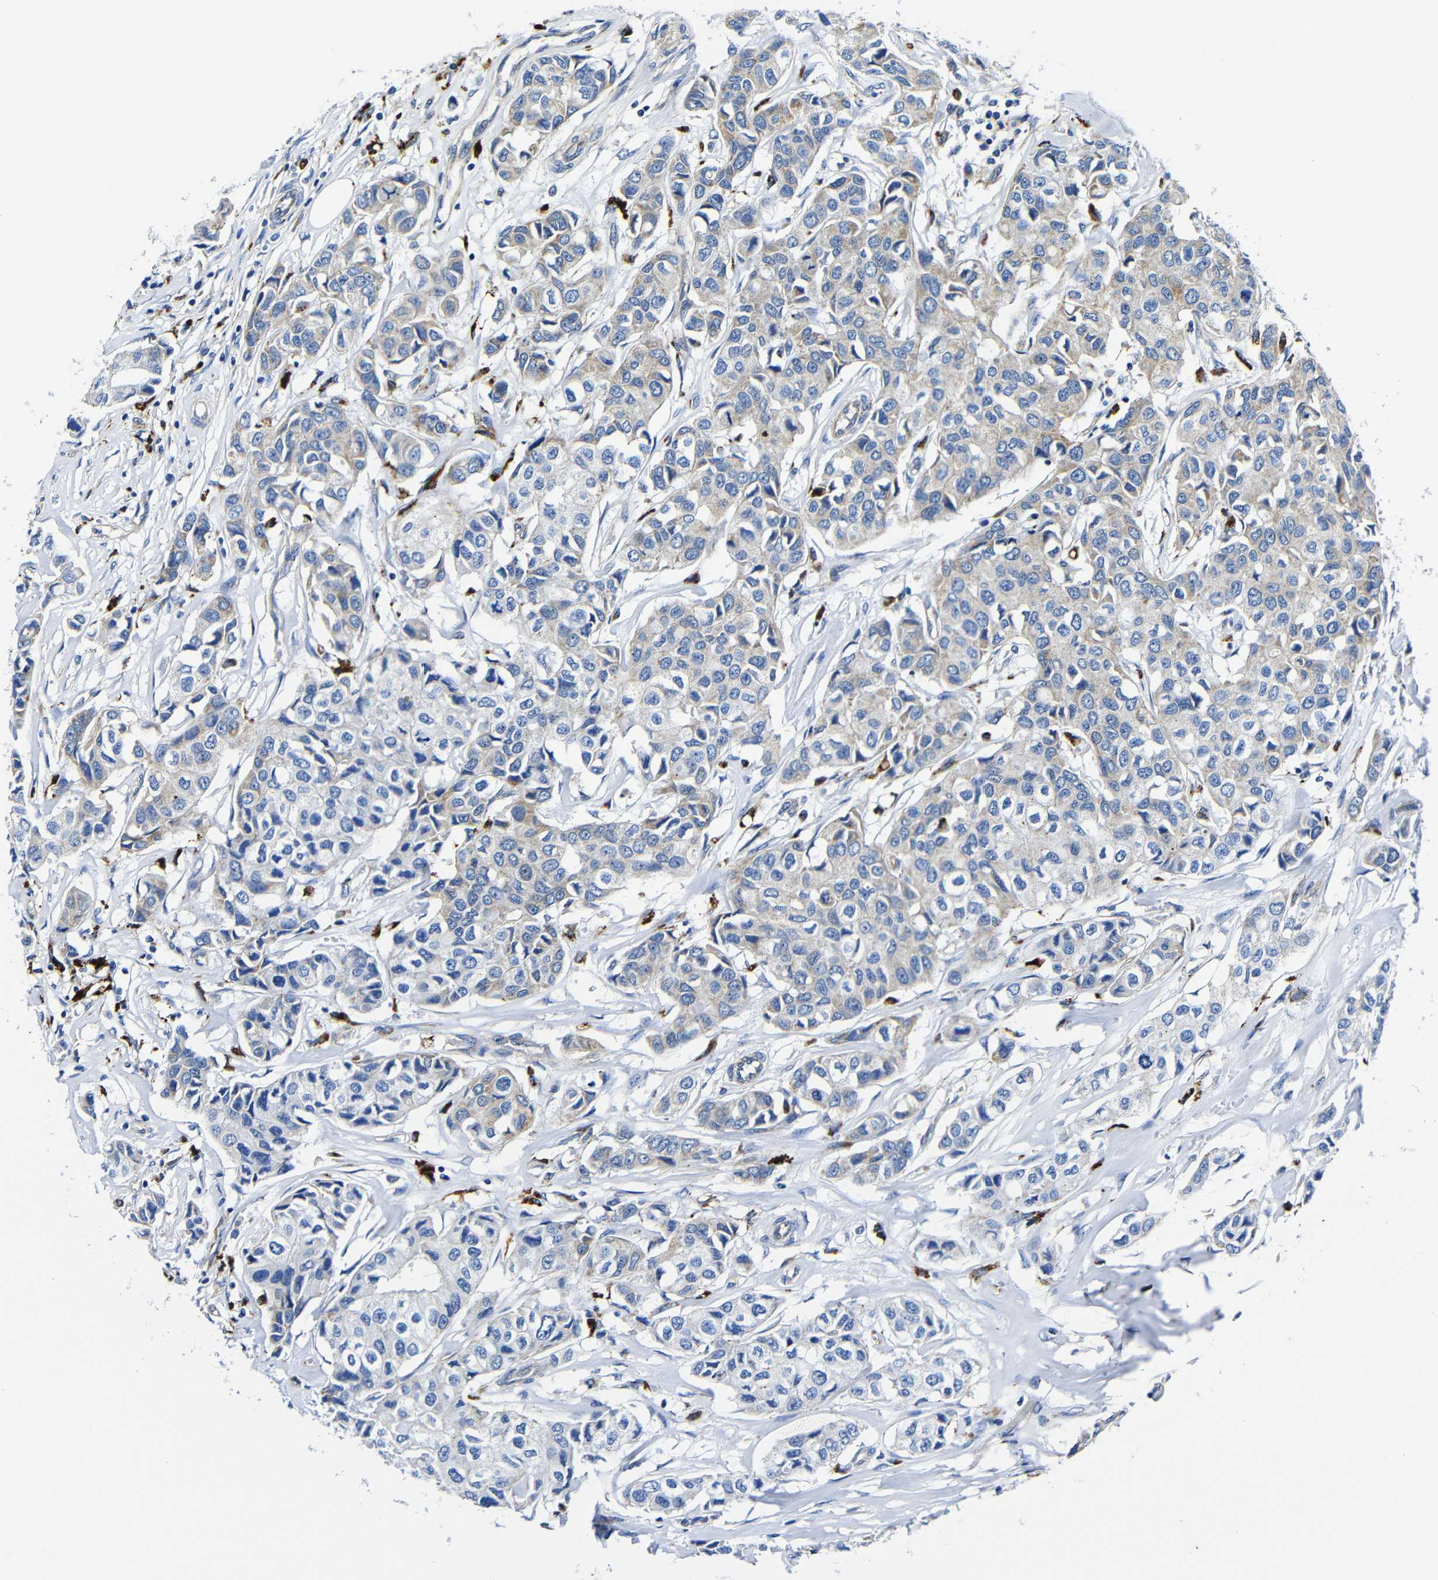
{"staining": {"intensity": "weak", "quantity": "25%-75%", "location": "cytoplasmic/membranous"}, "tissue": "breast cancer", "cell_type": "Tumor cells", "image_type": "cancer", "snomed": [{"axis": "morphology", "description": "Duct carcinoma"}, {"axis": "topography", "description": "Breast"}], "caption": "Brown immunohistochemical staining in breast cancer (infiltrating ductal carcinoma) demonstrates weak cytoplasmic/membranous staining in about 25%-75% of tumor cells.", "gene": "GIMAP2", "patient": {"sex": "female", "age": 80}}